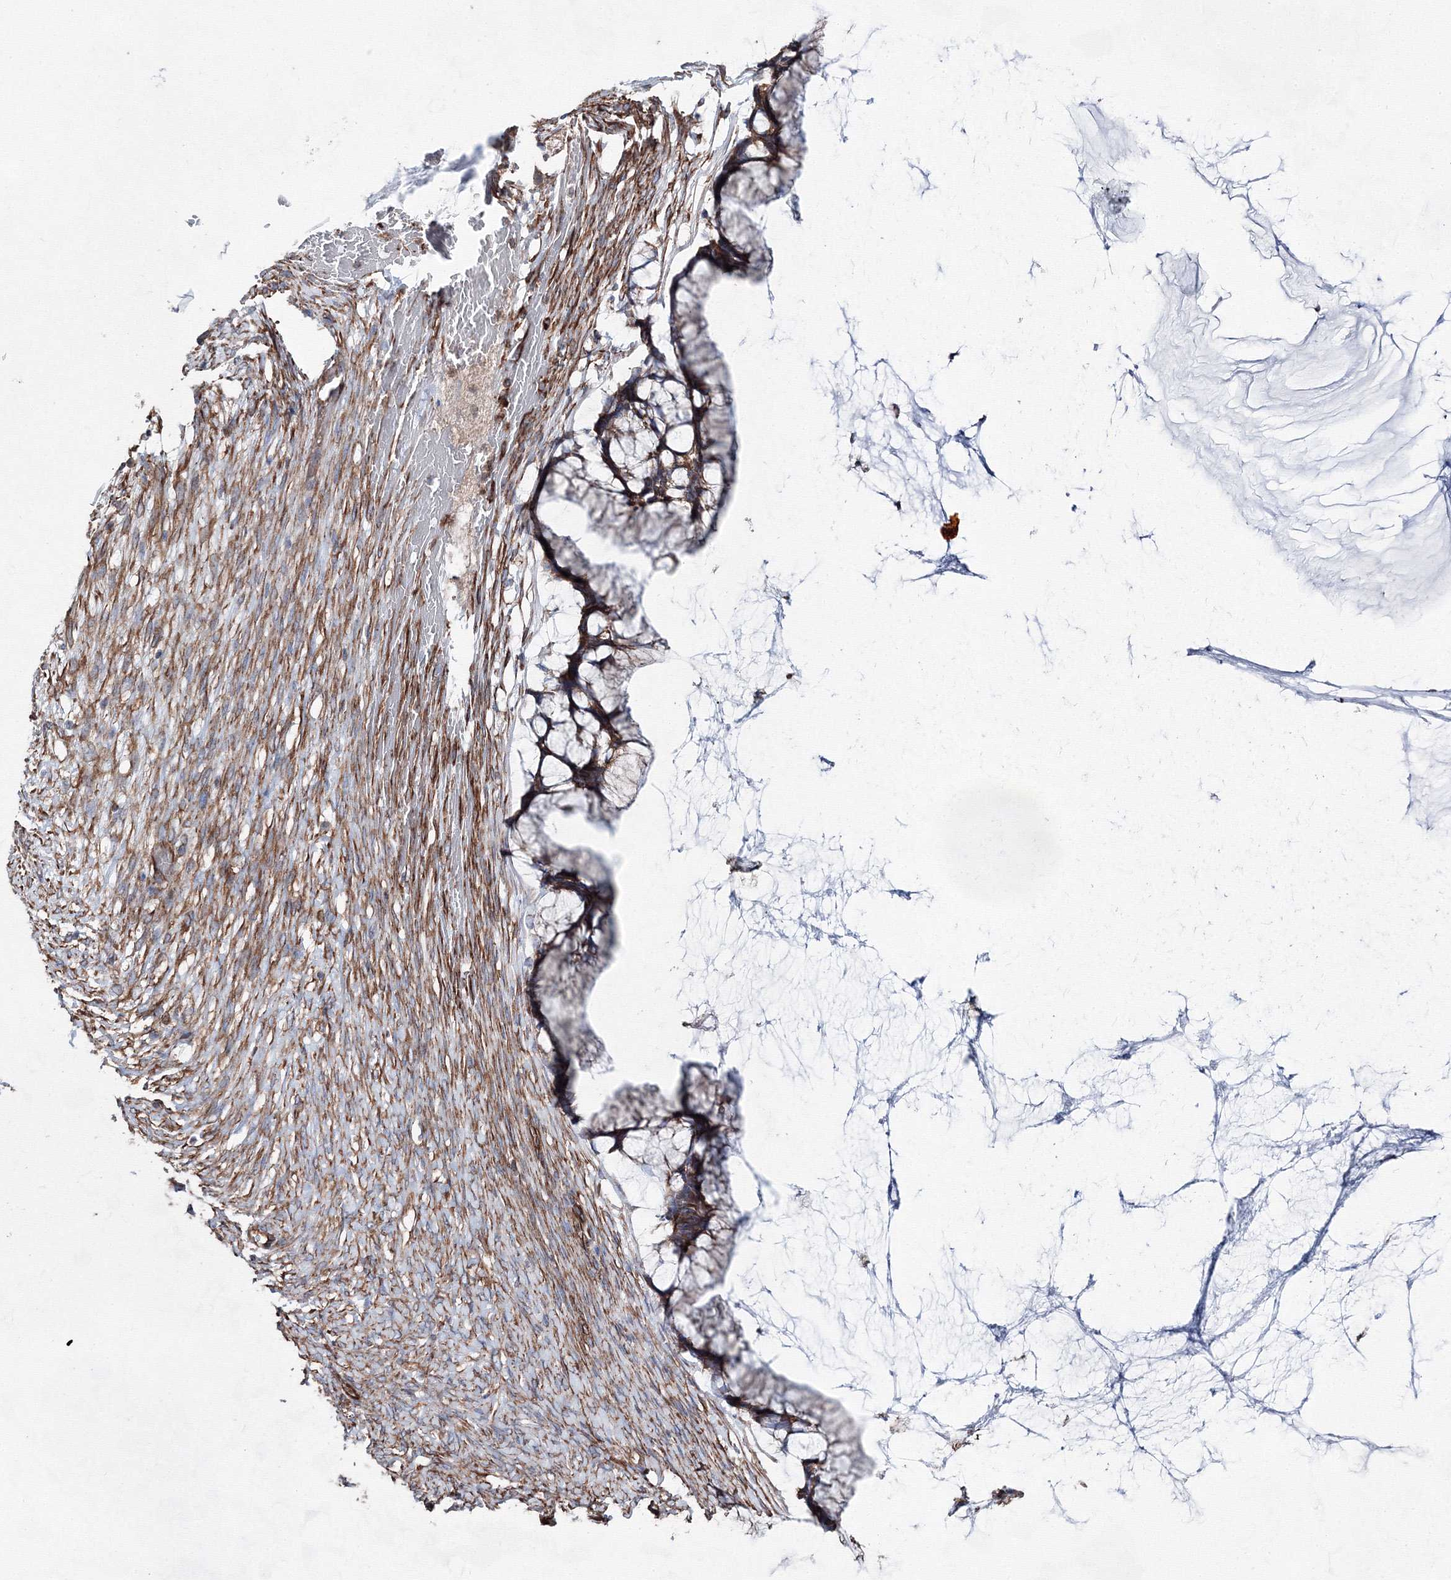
{"staining": {"intensity": "moderate", "quantity": ">75%", "location": "cytoplasmic/membranous"}, "tissue": "ovarian cancer", "cell_type": "Tumor cells", "image_type": "cancer", "snomed": [{"axis": "morphology", "description": "Cystadenocarcinoma, mucinous, NOS"}, {"axis": "topography", "description": "Ovary"}], "caption": "Ovarian cancer stained for a protein (brown) exhibits moderate cytoplasmic/membranous positive positivity in about >75% of tumor cells.", "gene": "ANKRD37", "patient": {"sex": "female", "age": 42}}